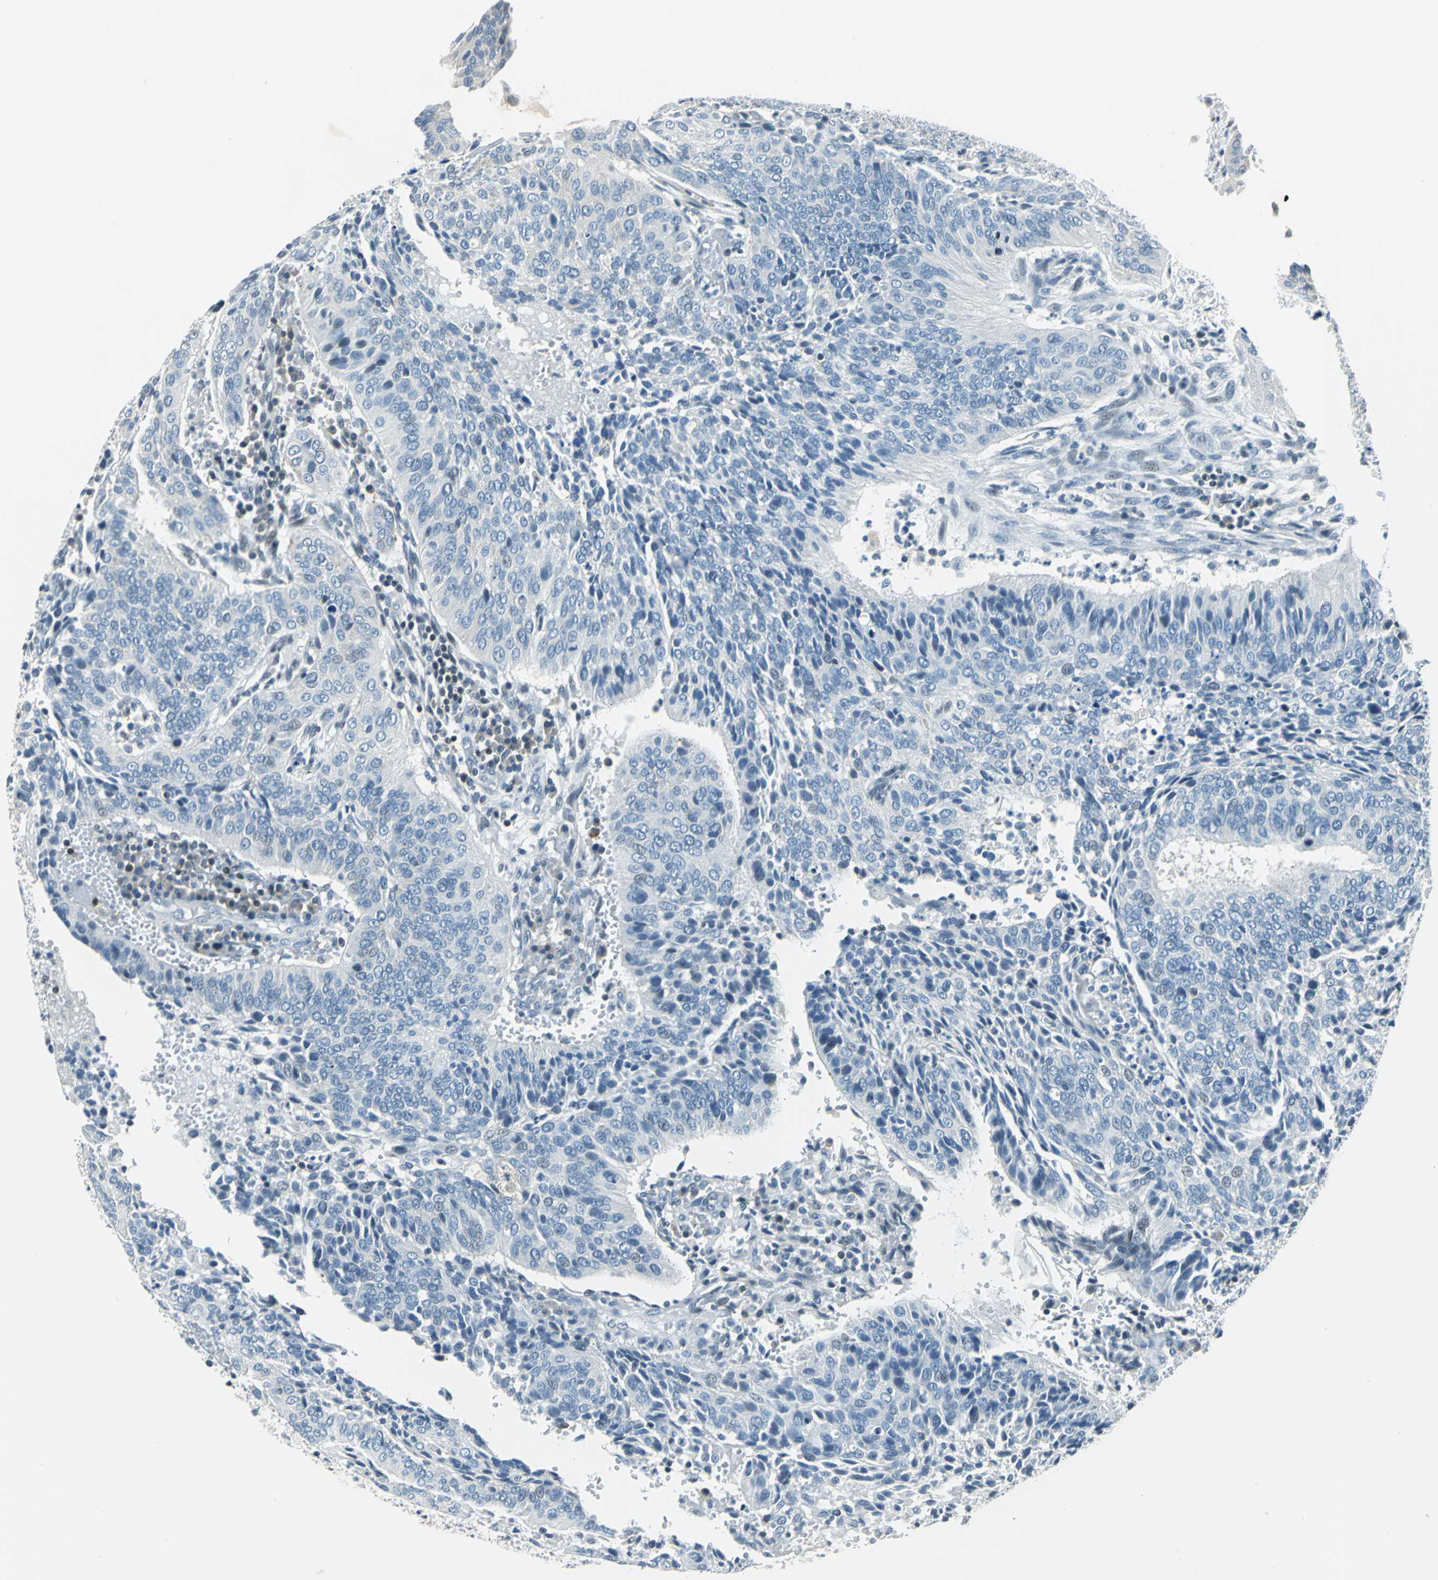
{"staining": {"intensity": "negative", "quantity": "none", "location": "none"}, "tissue": "cervical cancer", "cell_type": "Tumor cells", "image_type": "cancer", "snomed": [{"axis": "morphology", "description": "Squamous cell carcinoma, NOS"}, {"axis": "topography", "description": "Cervix"}], "caption": "Protein analysis of cervical squamous cell carcinoma displays no significant expression in tumor cells.", "gene": "HCFC2", "patient": {"sex": "female", "age": 39}}